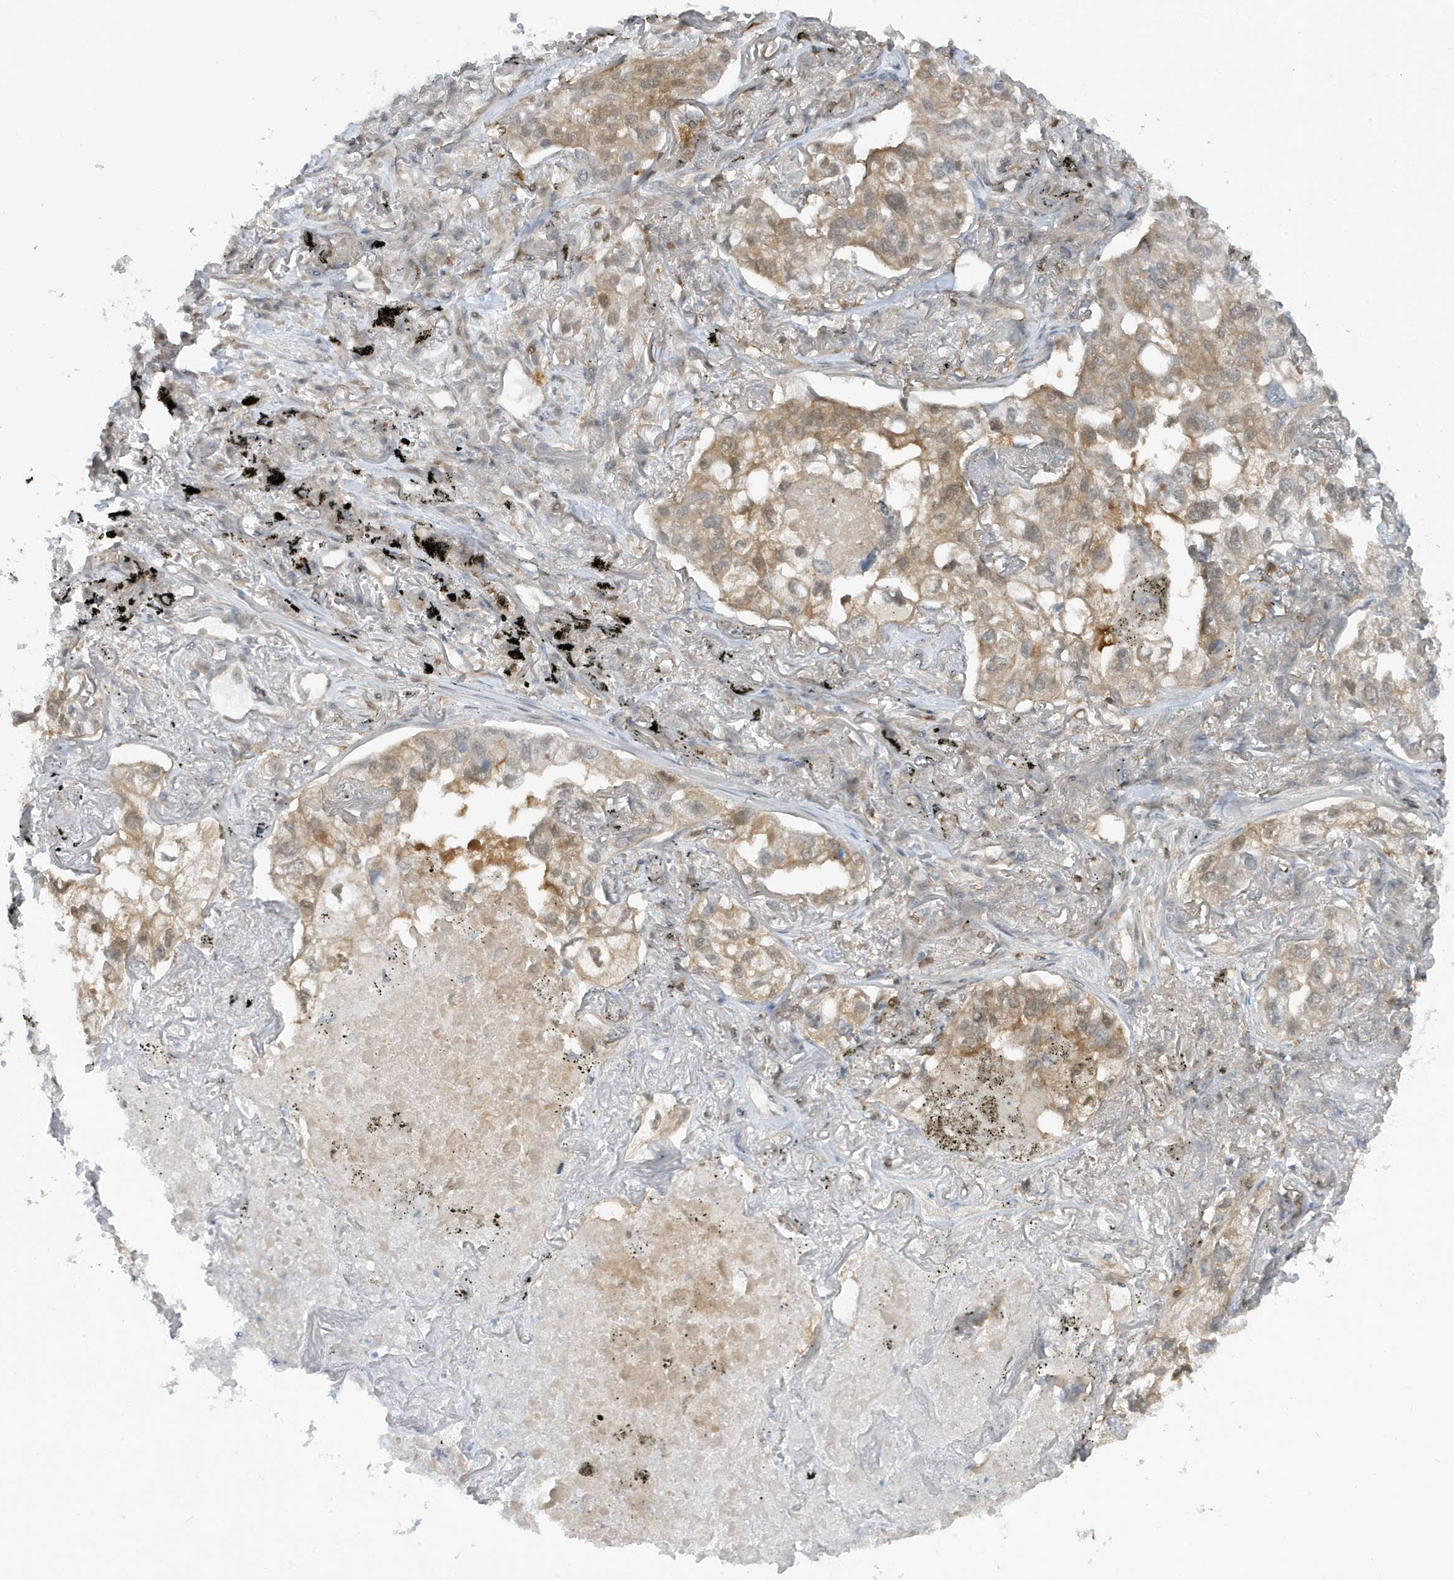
{"staining": {"intensity": "weak", "quantity": ">75%", "location": "cytoplasmic/membranous"}, "tissue": "lung cancer", "cell_type": "Tumor cells", "image_type": "cancer", "snomed": [{"axis": "morphology", "description": "Adenocarcinoma, NOS"}, {"axis": "topography", "description": "Lung"}], "caption": "A low amount of weak cytoplasmic/membranous positivity is seen in approximately >75% of tumor cells in lung cancer tissue. Nuclei are stained in blue.", "gene": "OGA", "patient": {"sex": "male", "age": 65}}